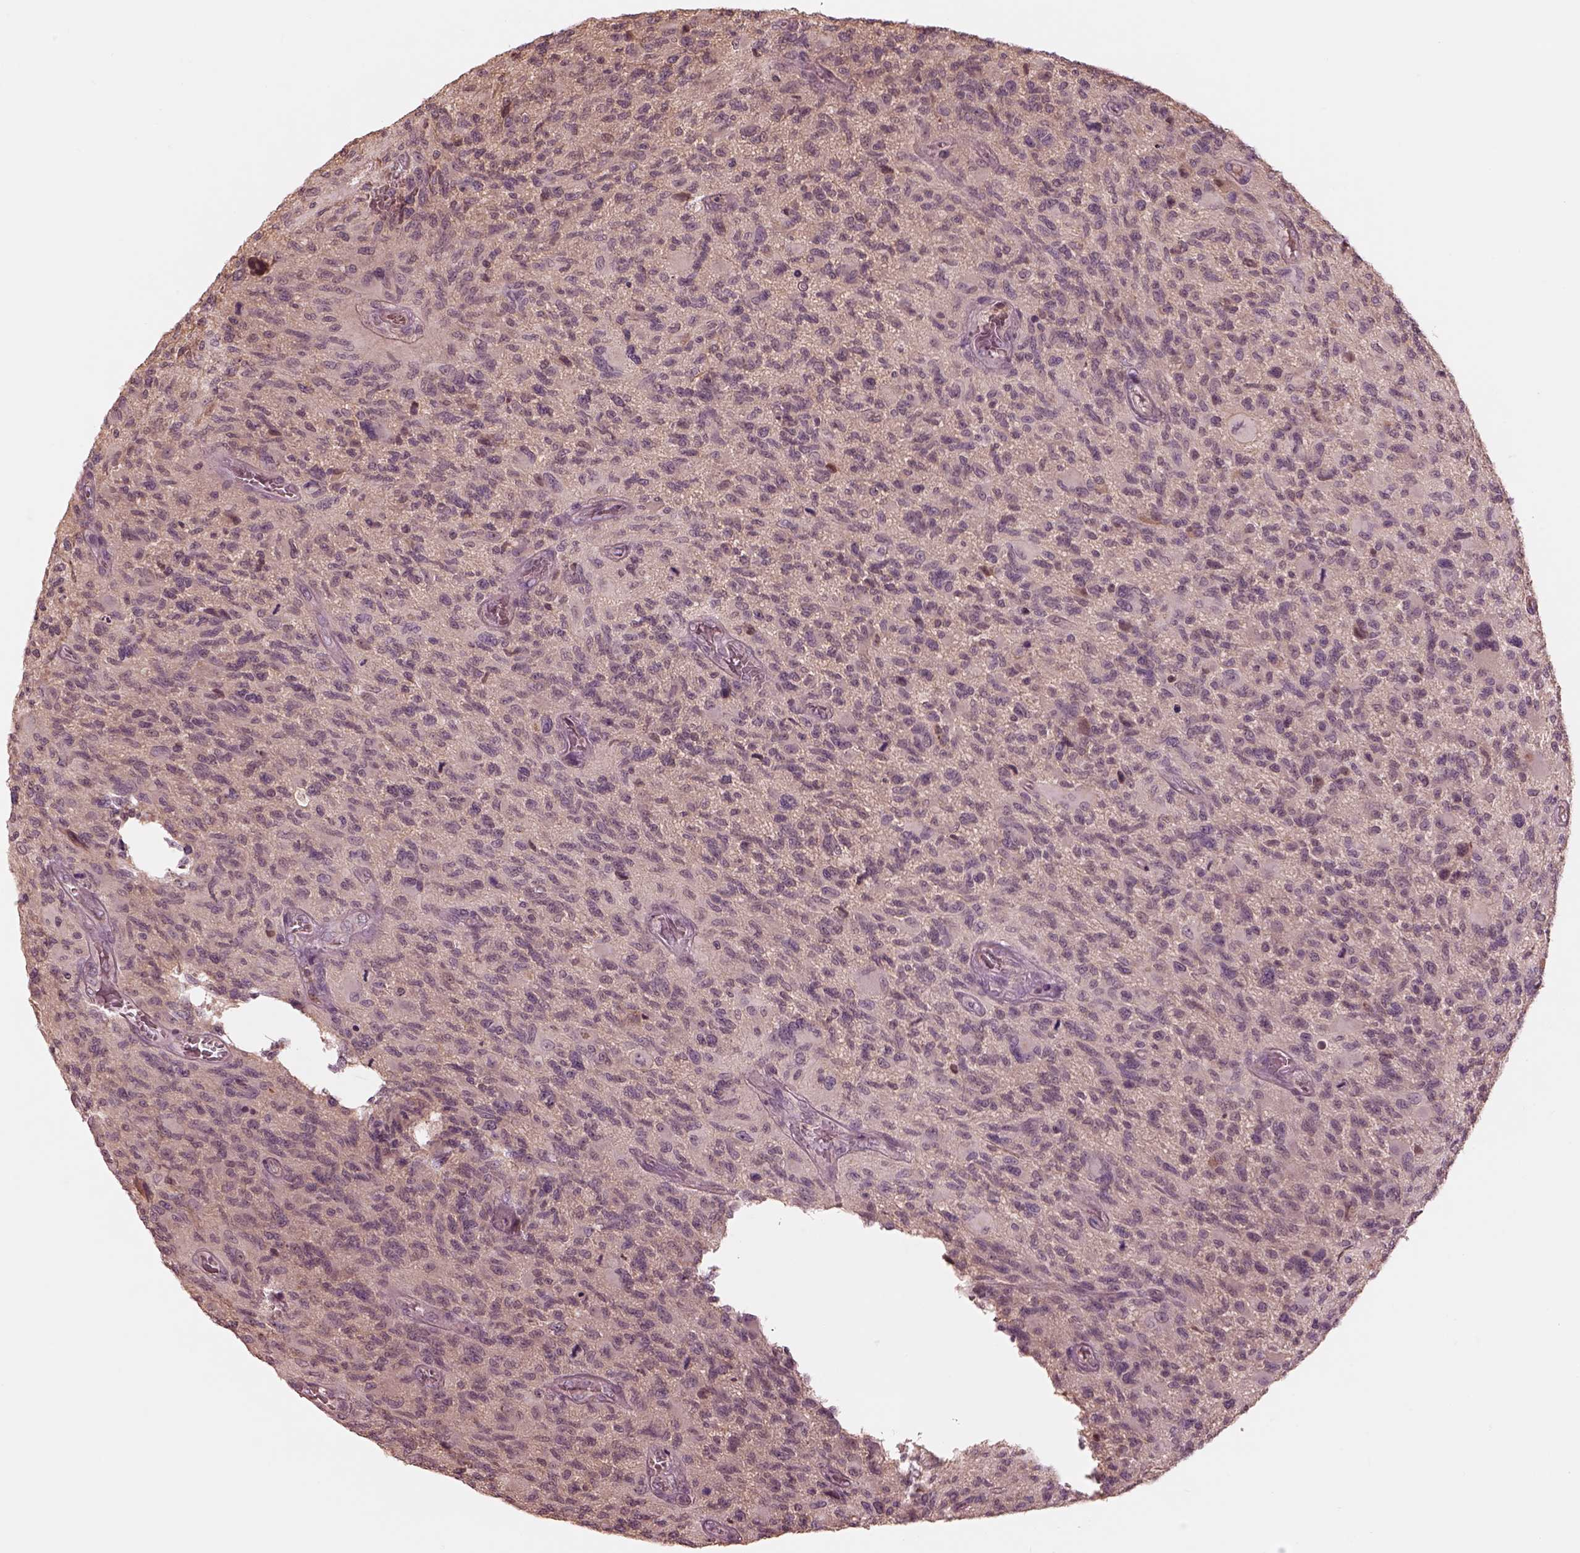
{"staining": {"intensity": "negative", "quantity": "none", "location": "none"}, "tissue": "glioma", "cell_type": "Tumor cells", "image_type": "cancer", "snomed": [{"axis": "morphology", "description": "Glioma, malignant, NOS"}, {"axis": "morphology", "description": "Glioma, malignant, High grade"}, {"axis": "topography", "description": "Brain"}], "caption": "Protein analysis of glioma reveals no significant positivity in tumor cells. (DAB (3,3'-diaminobenzidine) IHC visualized using brightfield microscopy, high magnification).", "gene": "TF", "patient": {"sex": "female", "age": 71}}